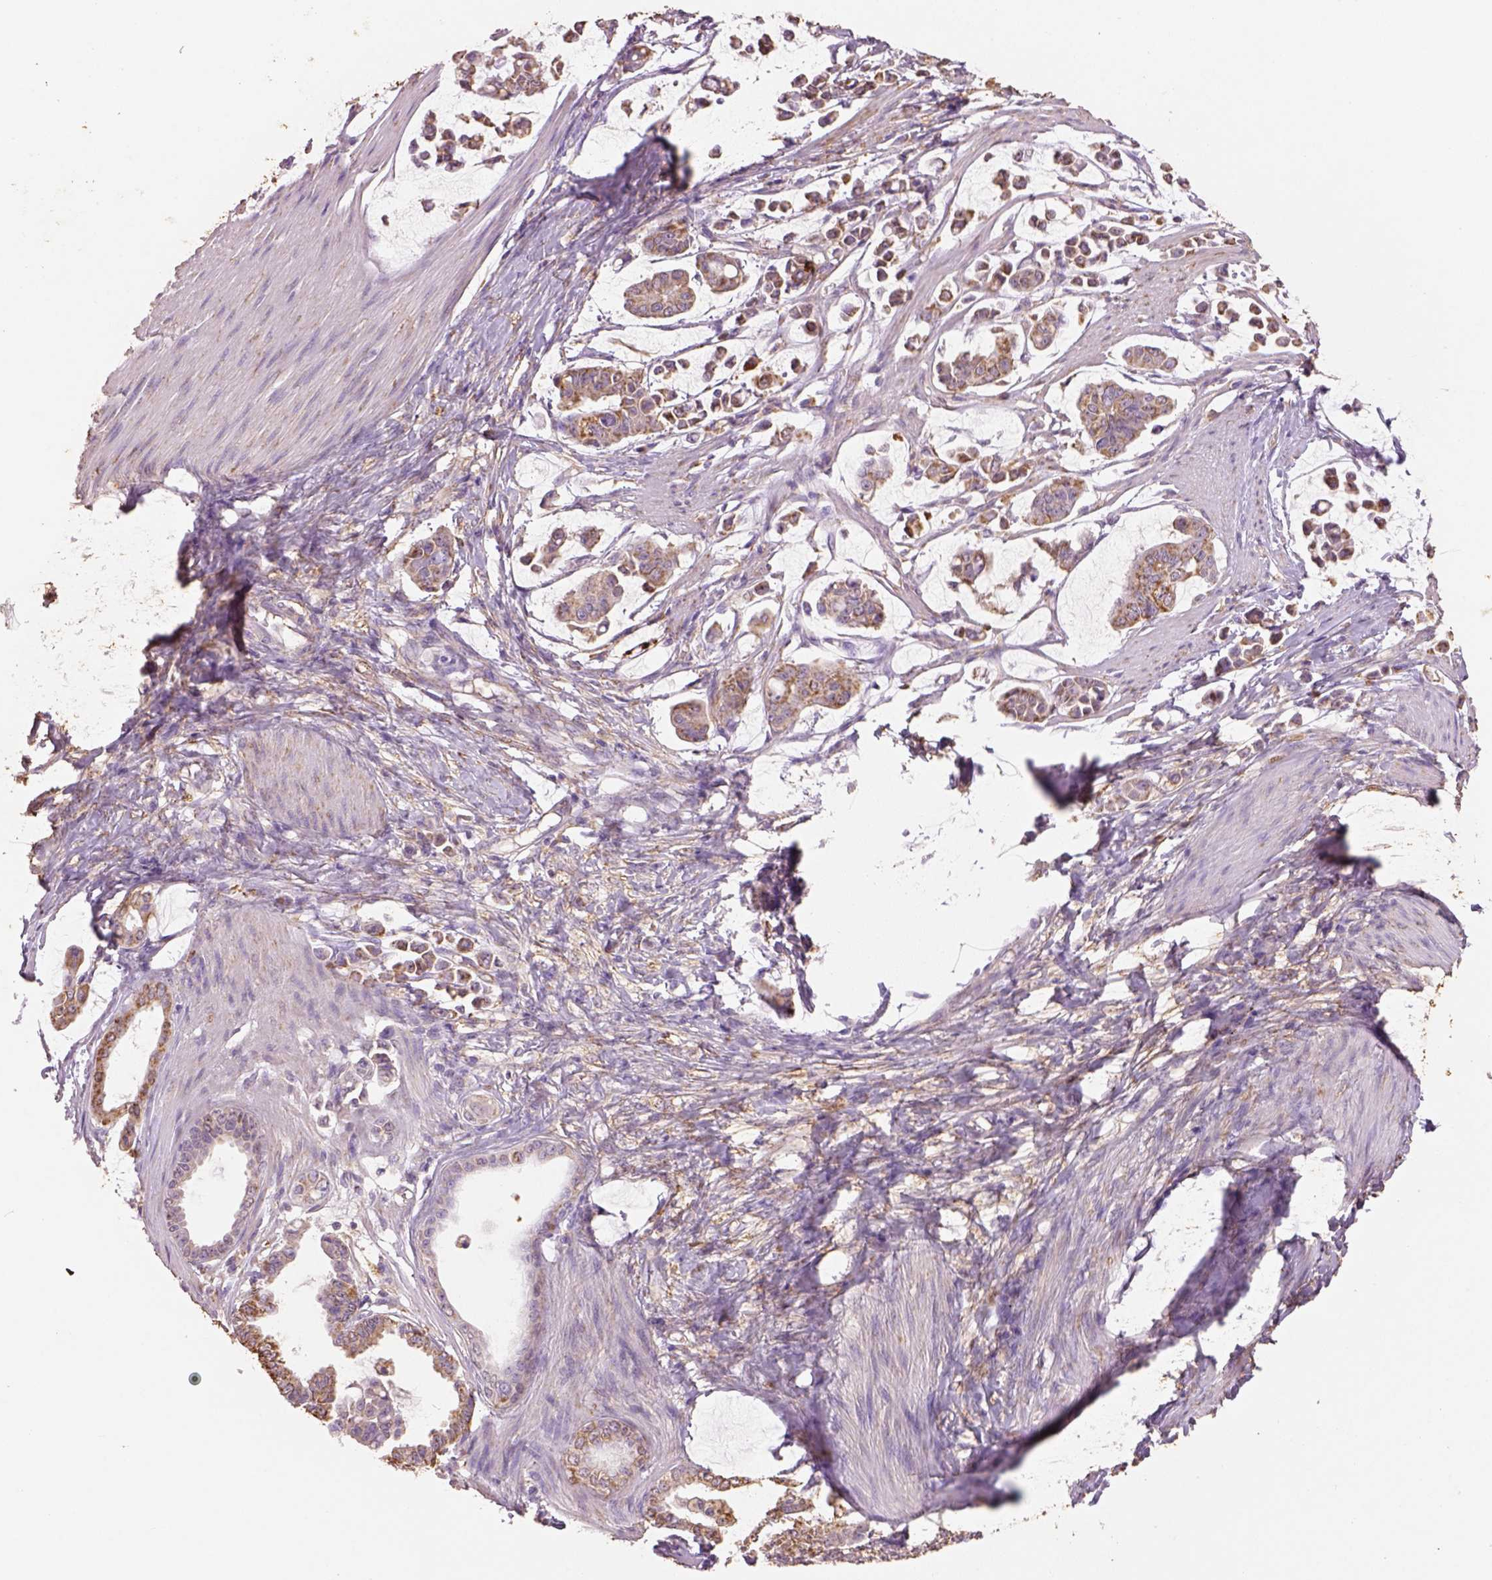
{"staining": {"intensity": "strong", "quantity": ">75%", "location": "cytoplasmic/membranous"}, "tissue": "stomach cancer", "cell_type": "Tumor cells", "image_type": "cancer", "snomed": [{"axis": "morphology", "description": "Adenocarcinoma, NOS"}, {"axis": "topography", "description": "Stomach"}], "caption": "Human stomach cancer stained with a protein marker demonstrates strong staining in tumor cells.", "gene": "AP2B1", "patient": {"sex": "male", "age": 82}}